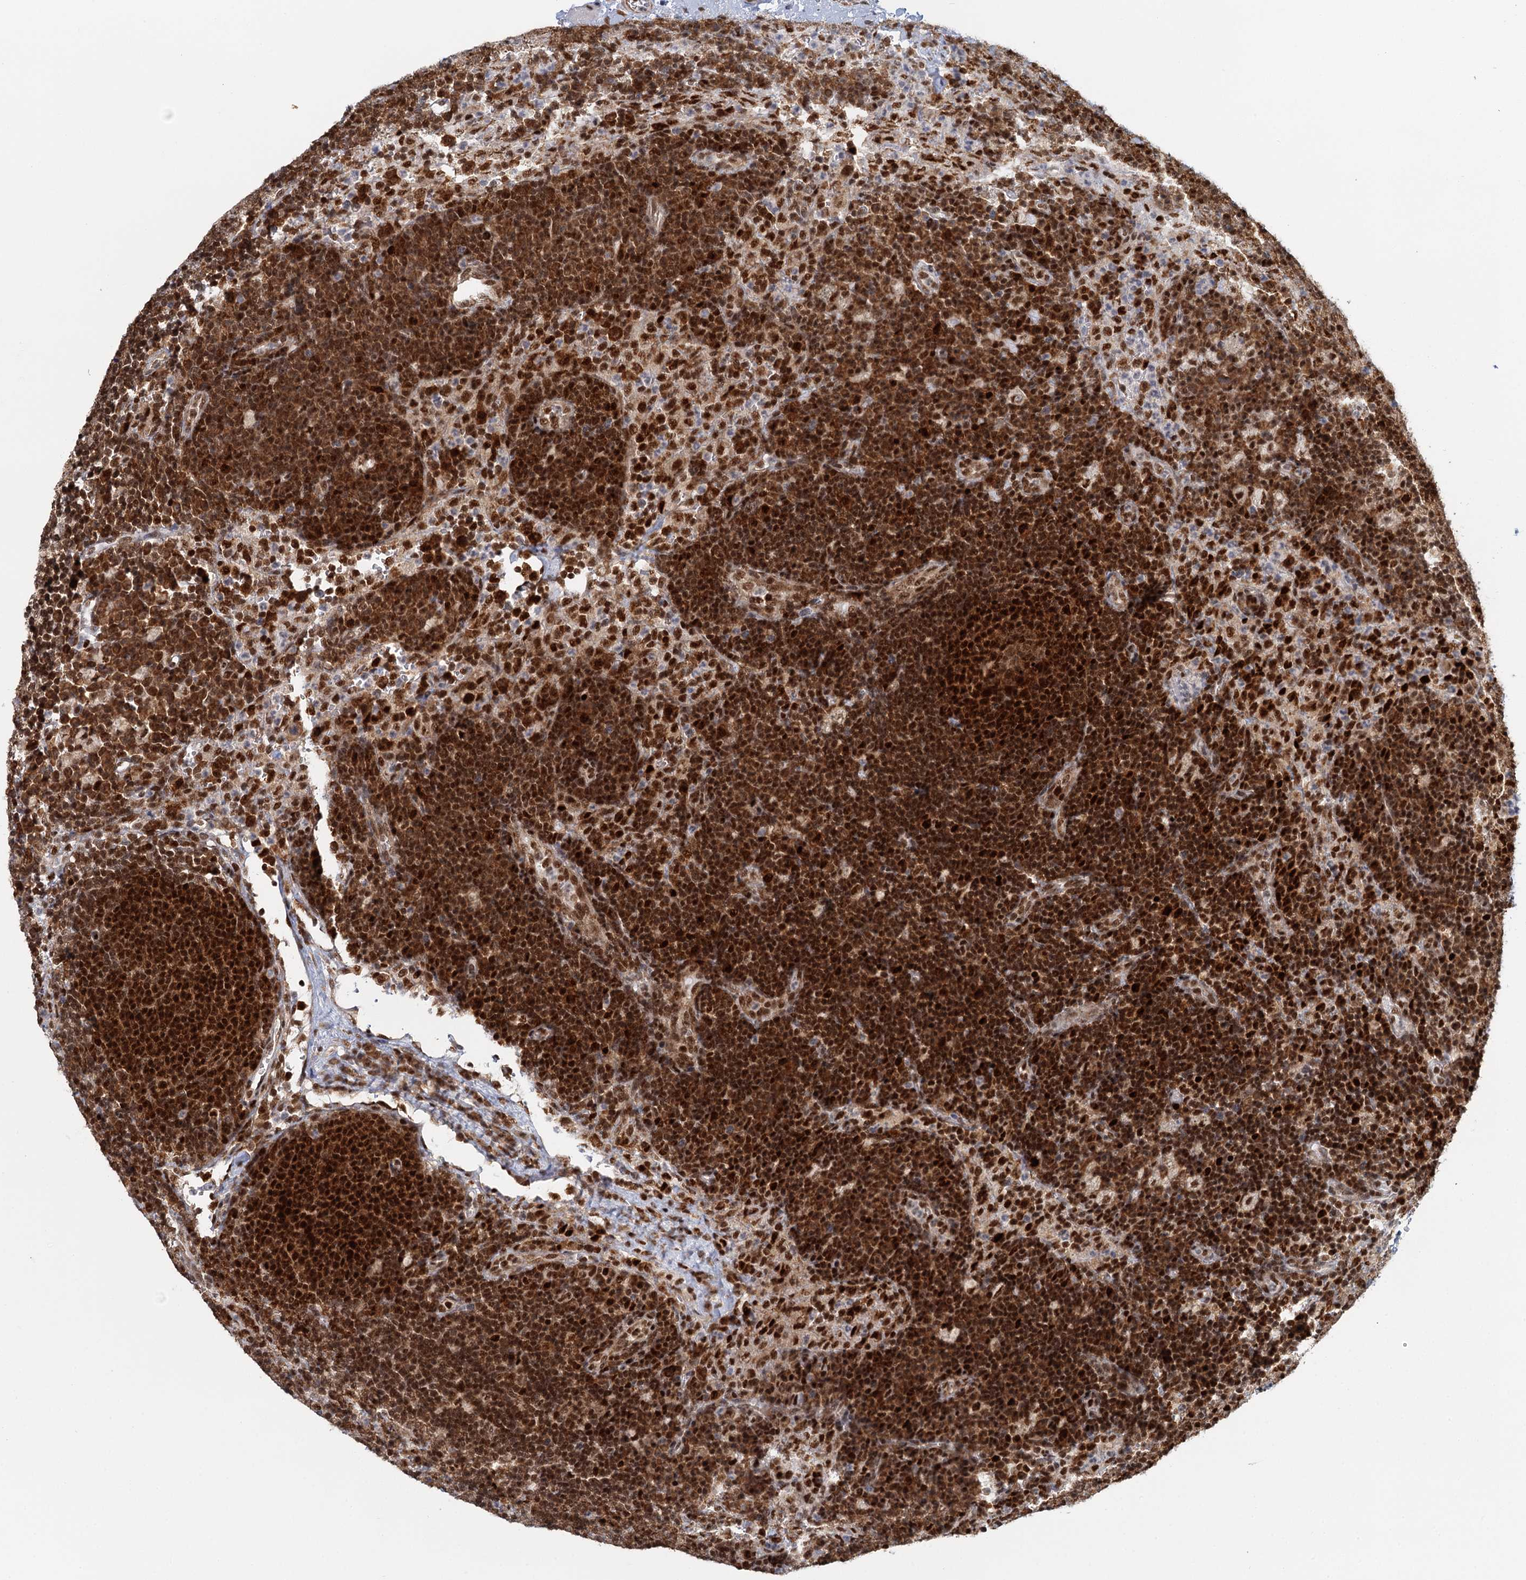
{"staining": {"intensity": "strong", "quantity": ">75%", "location": "cytoplasmic/membranous,nuclear"}, "tissue": "lymph node", "cell_type": "Germinal center cells", "image_type": "normal", "snomed": [{"axis": "morphology", "description": "Normal tissue, NOS"}, {"axis": "topography", "description": "Lymph node"}], "caption": "Immunohistochemistry staining of normal lymph node, which displays high levels of strong cytoplasmic/membranous,nuclear positivity in about >75% of germinal center cells indicating strong cytoplasmic/membranous,nuclear protein staining. The staining was performed using DAB (brown) for protein detection and nuclei were counterstained in hematoxylin (blue).", "gene": "GPATCH11", "patient": {"sex": "female", "age": 70}}